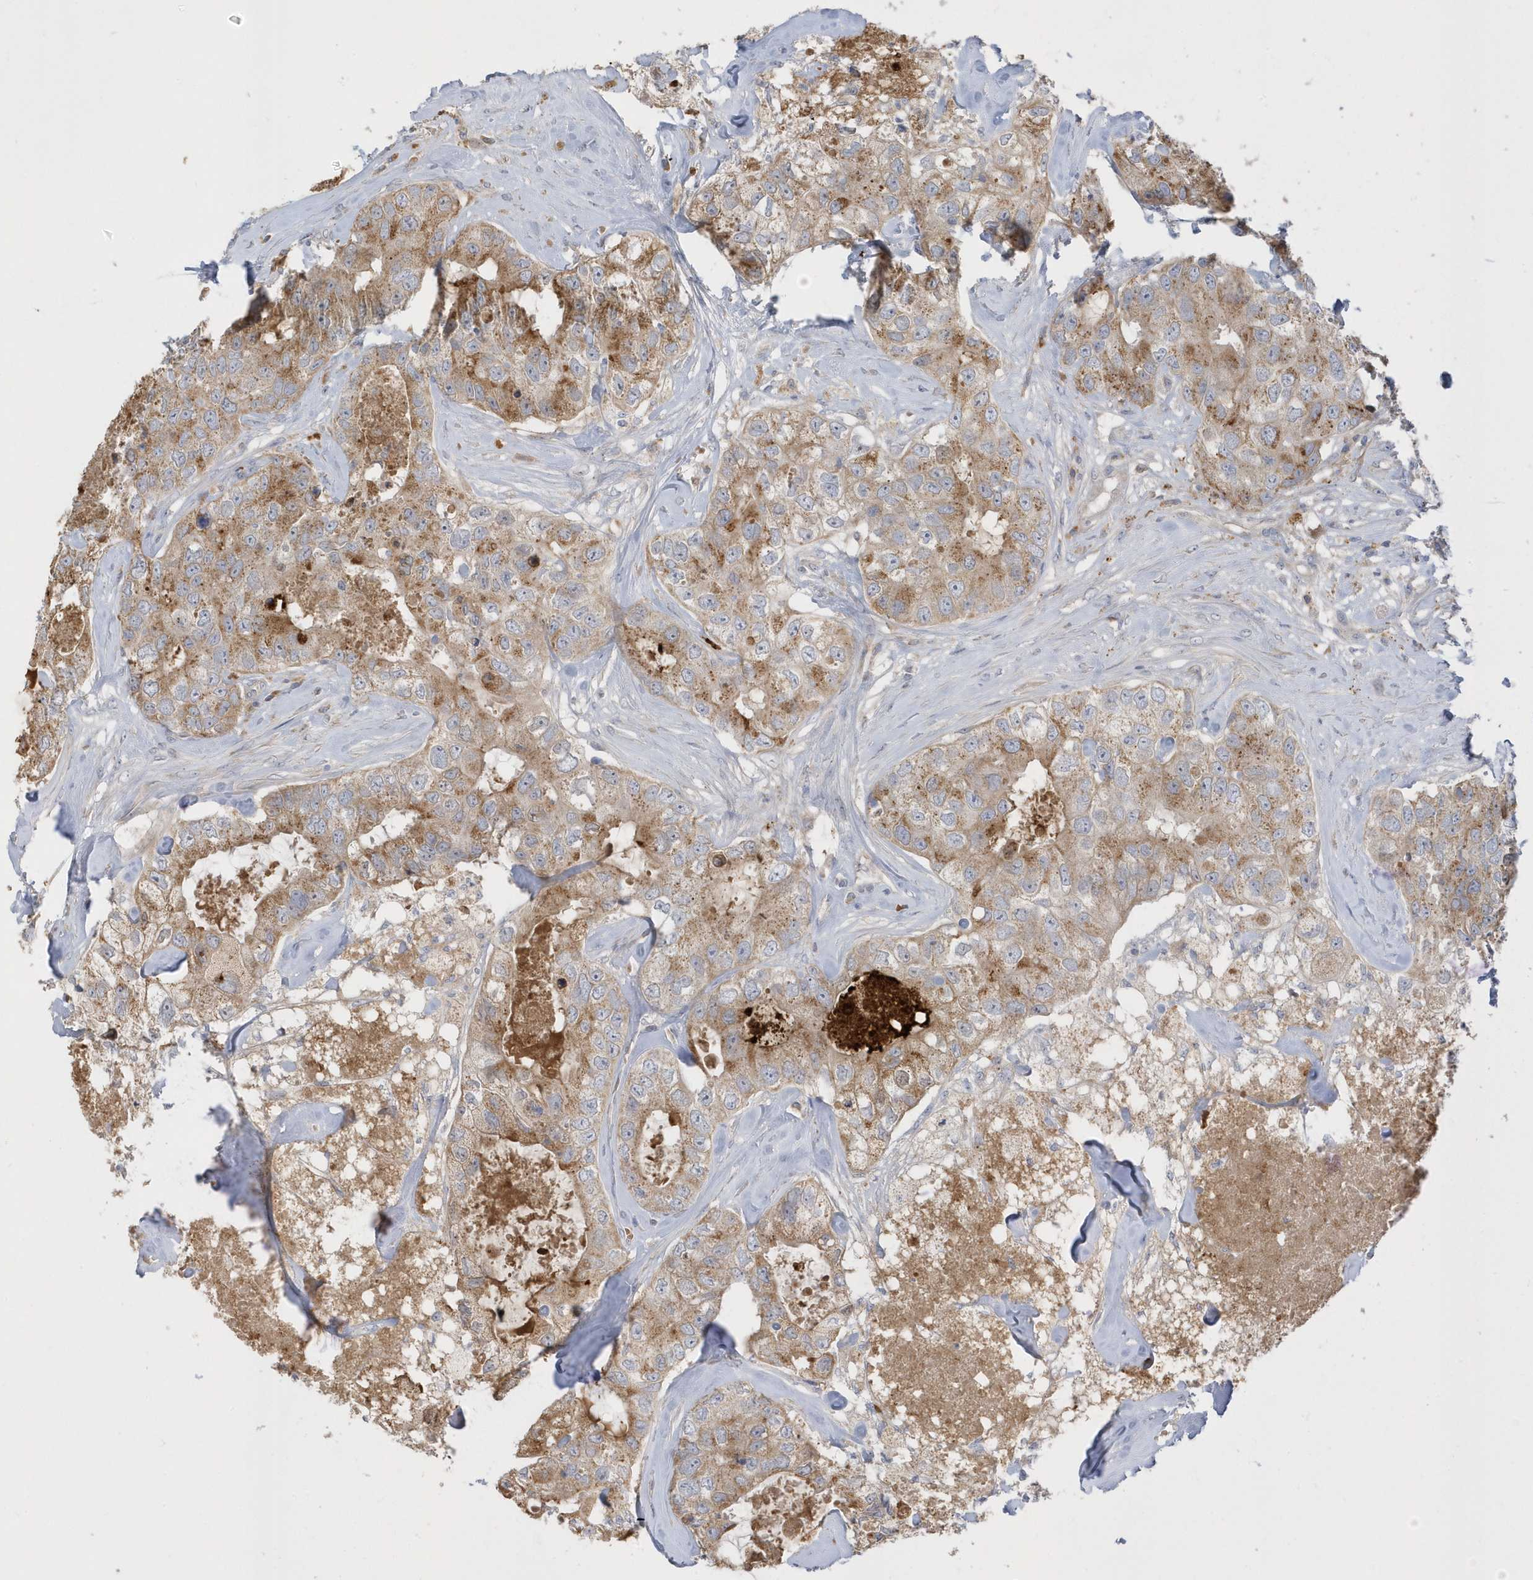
{"staining": {"intensity": "moderate", "quantity": ">75%", "location": "cytoplasmic/membranous"}, "tissue": "breast cancer", "cell_type": "Tumor cells", "image_type": "cancer", "snomed": [{"axis": "morphology", "description": "Duct carcinoma"}, {"axis": "topography", "description": "Breast"}], "caption": "Immunohistochemical staining of breast cancer (invasive ductal carcinoma) reveals medium levels of moderate cytoplasmic/membranous protein expression in approximately >75% of tumor cells.", "gene": "DPP9", "patient": {"sex": "female", "age": 62}}